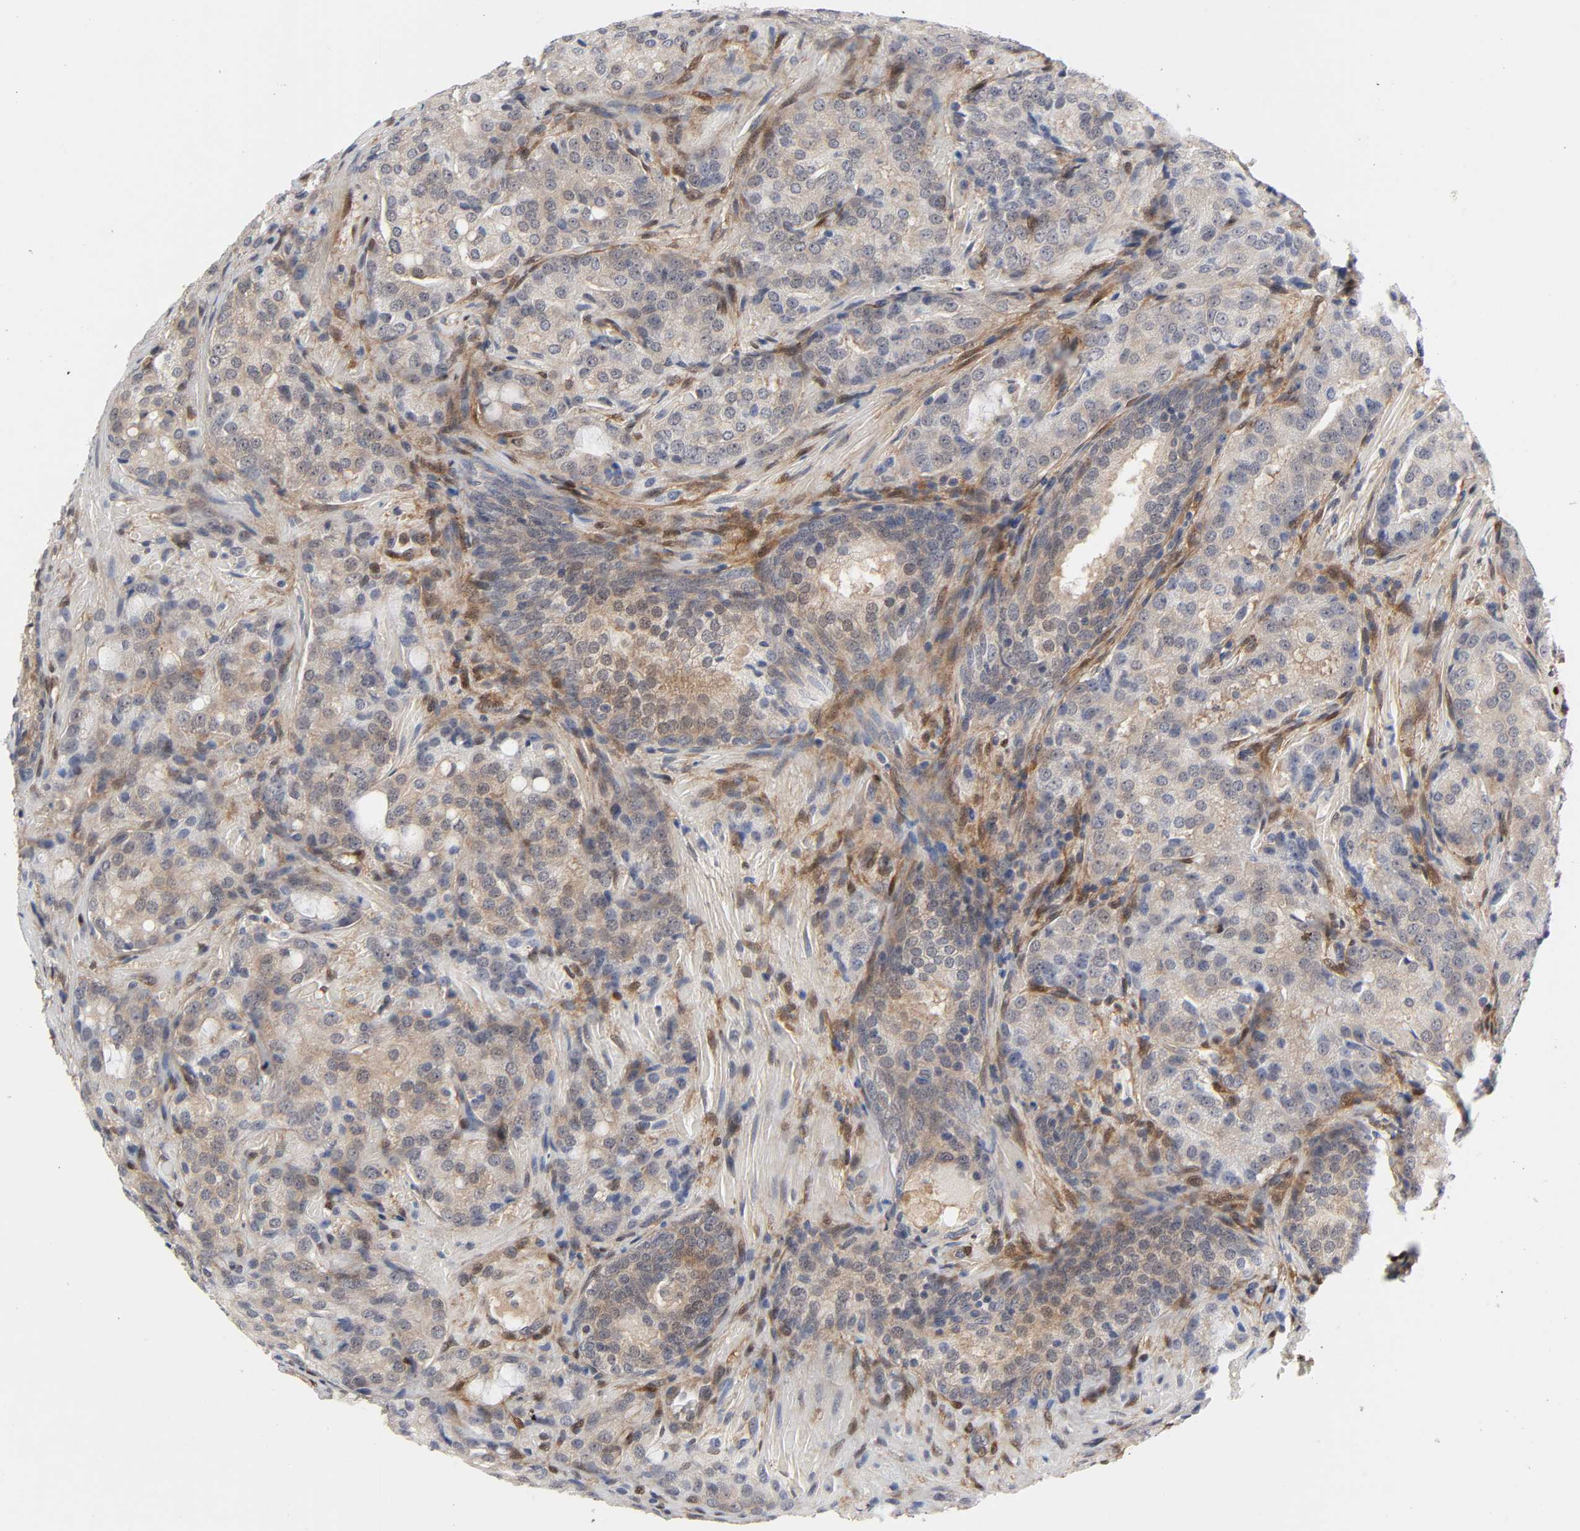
{"staining": {"intensity": "weak", "quantity": ">75%", "location": "cytoplasmic/membranous"}, "tissue": "prostate cancer", "cell_type": "Tumor cells", "image_type": "cancer", "snomed": [{"axis": "morphology", "description": "Adenocarcinoma, High grade"}, {"axis": "topography", "description": "Prostate"}], "caption": "Immunohistochemistry (DAB (3,3'-diaminobenzidine)) staining of human prostate cancer (adenocarcinoma (high-grade)) displays weak cytoplasmic/membranous protein expression in about >75% of tumor cells.", "gene": "PTEN", "patient": {"sex": "male", "age": 72}}